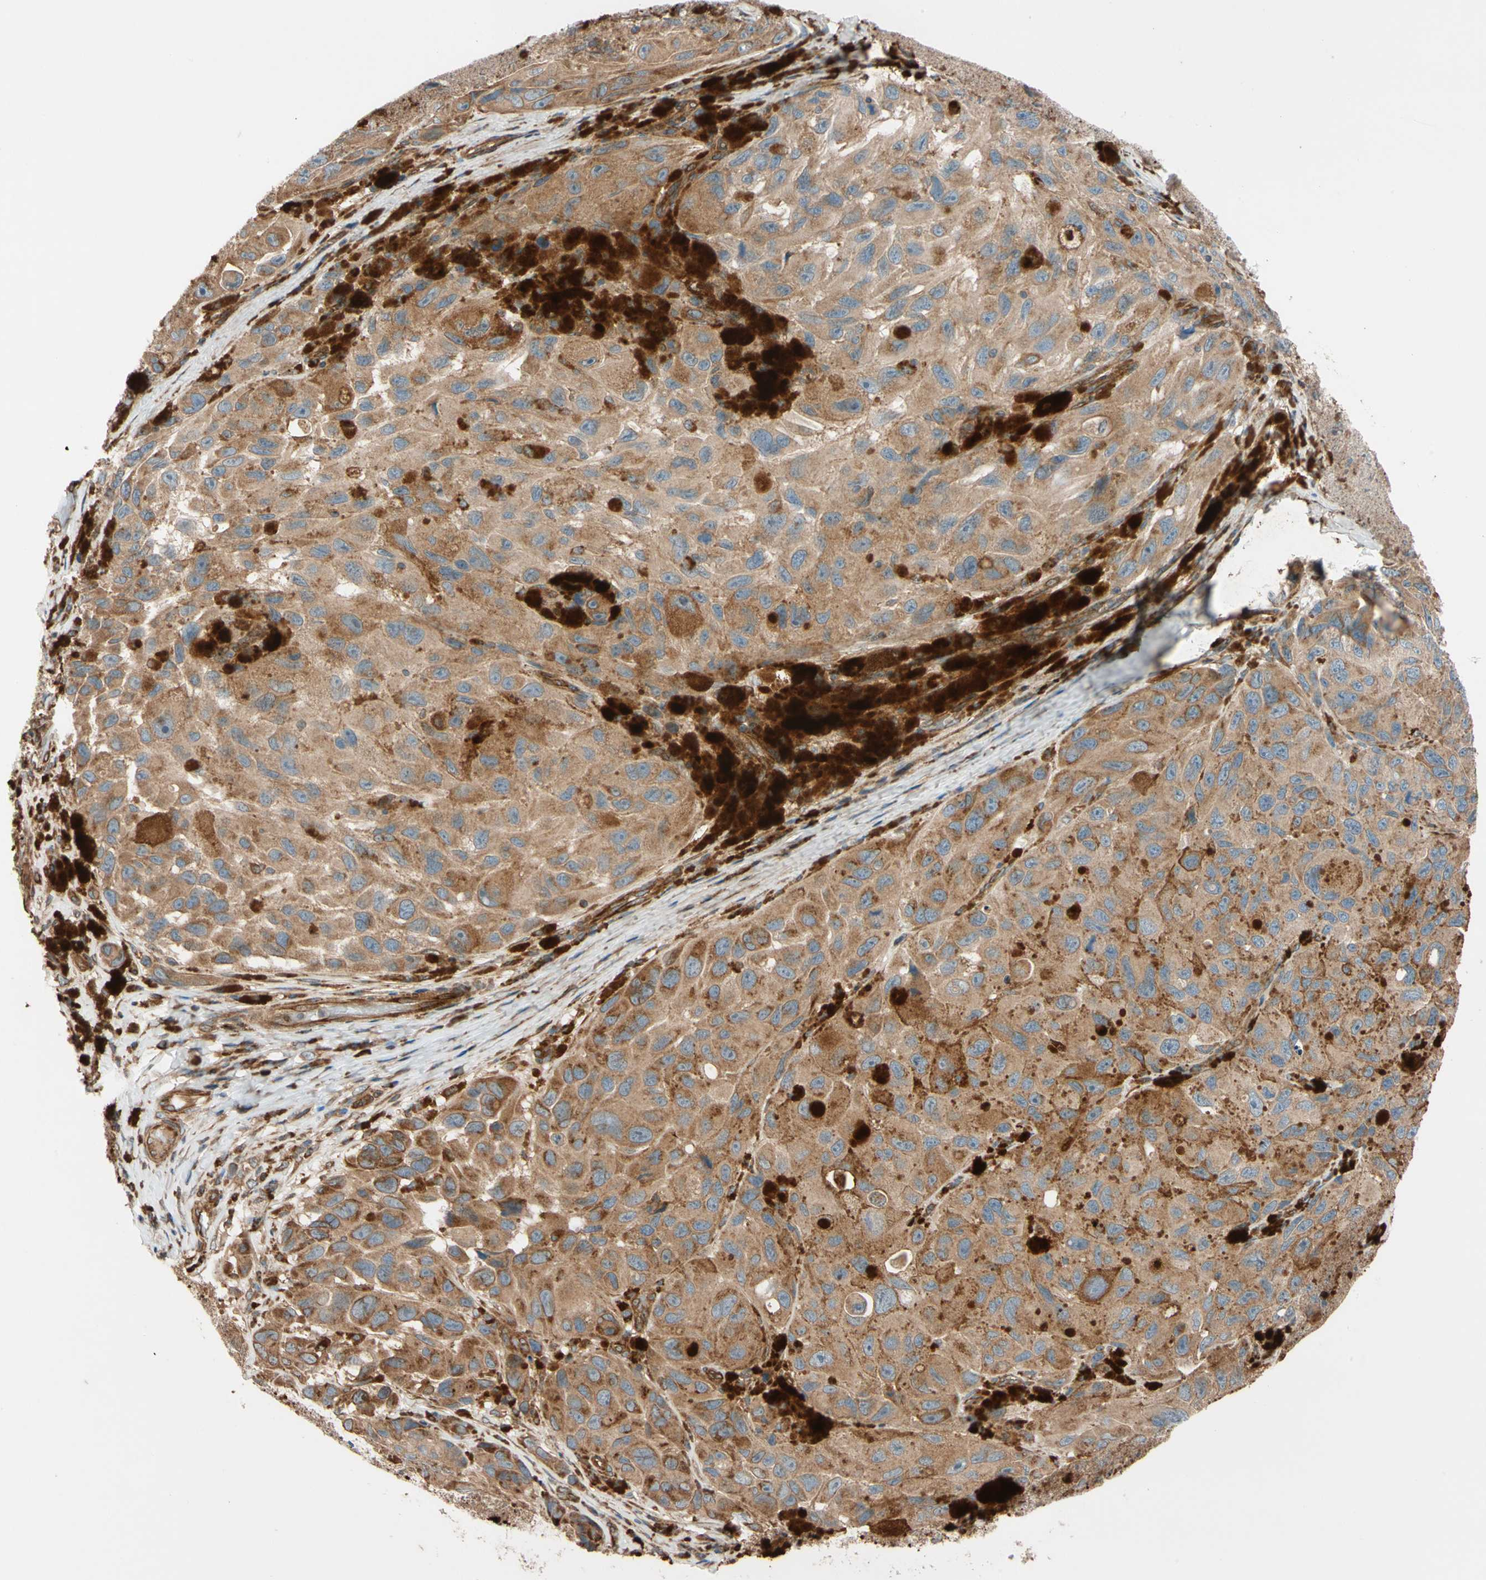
{"staining": {"intensity": "moderate", "quantity": ">75%", "location": "cytoplasmic/membranous"}, "tissue": "melanoma", "cell_type": "Tumor cells", "image_type": "cancer", "snomed": [{"axis": "morphology", "description": "Malignant melanoma, NOS"}, {"axis": "topography", "description": "Skin"}], "caption": "A brown stain shows moderate cytoplasmic/membranous expression of a protein in malignant melanoma tumor cells.", "gene": "PHYH", "patient": {"sex": "female", "age": 73}}